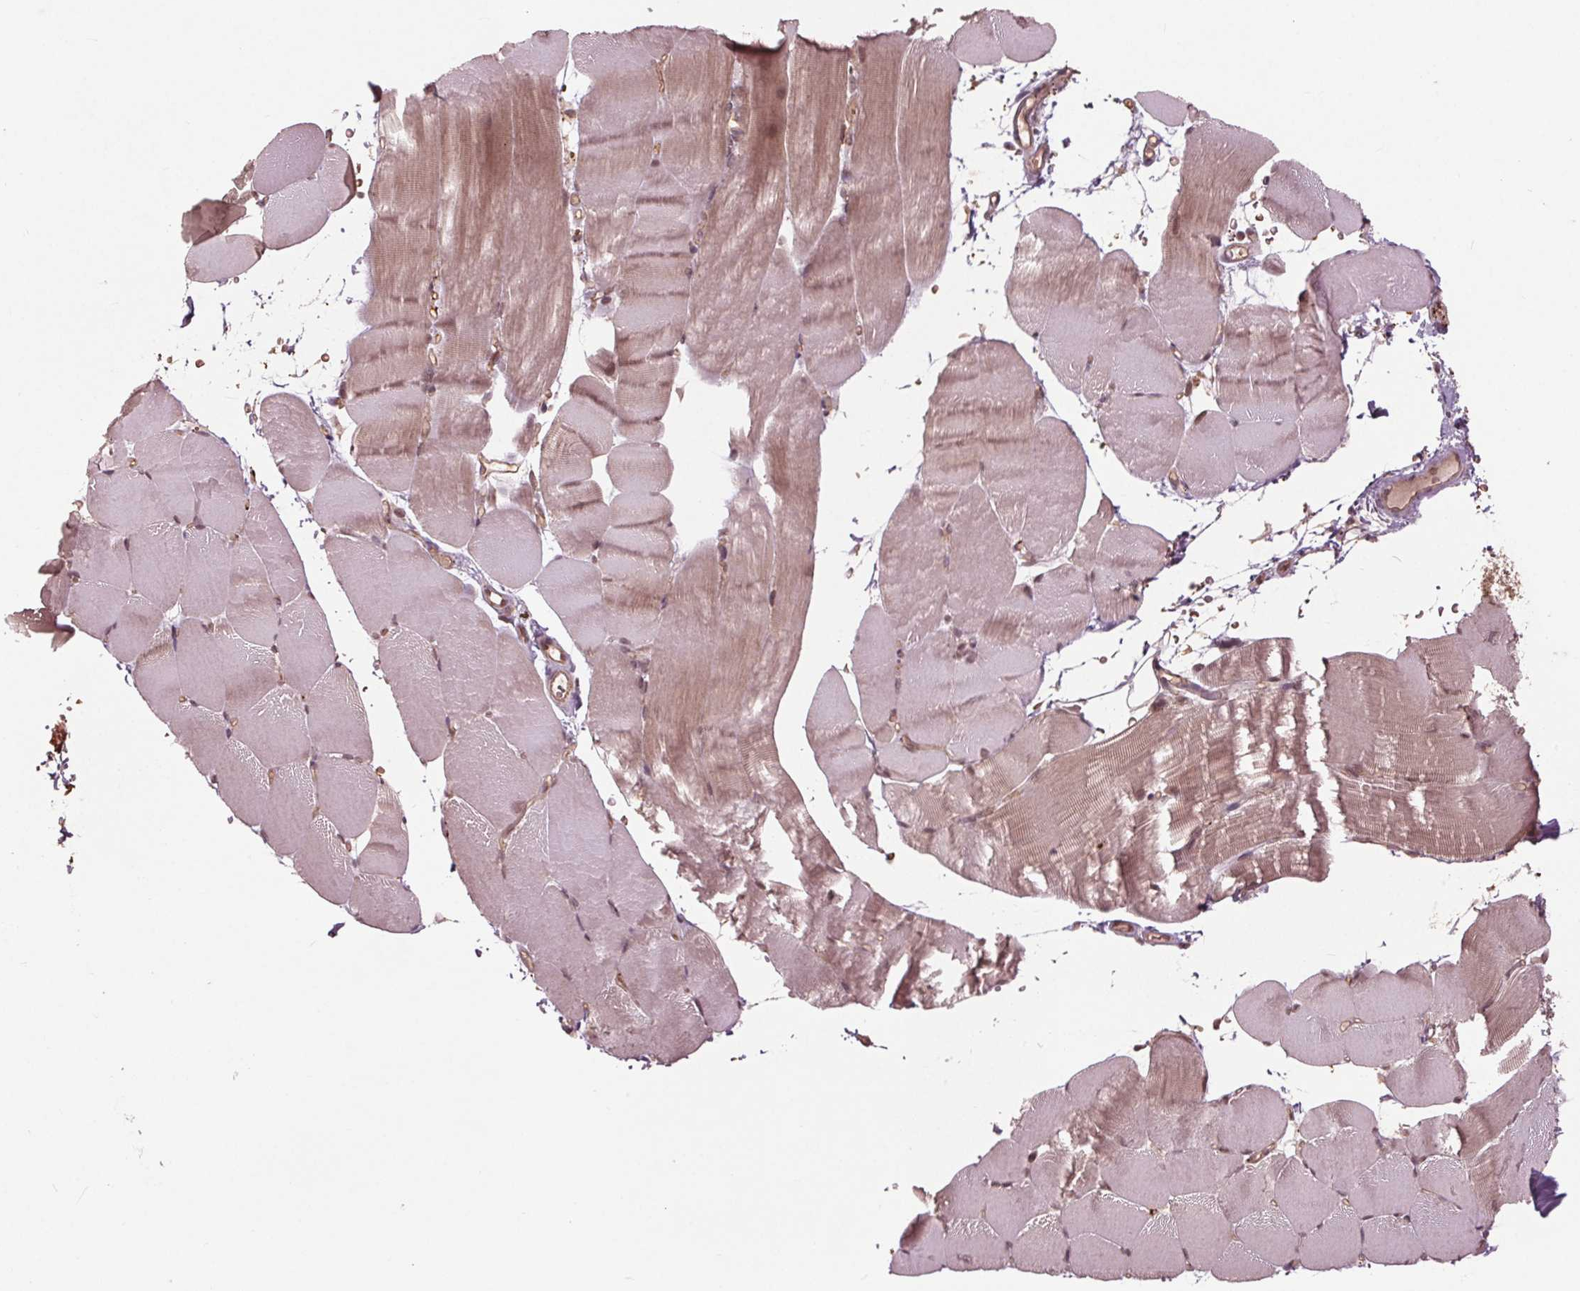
{"staining": {"intensity": "weak", "quantity": "25%-75%", "location": "cytoplasmic/membranous,nuclear"}, "tissue": "skeletal muscle", "cell_type": "Myocytes", "image_type": "normal", "snomed": [{"axis": "morphology", "description": "Normal tissue, NOS"}, {"axis": "topography", "description": "Skeletal muscle"}], "caption": "High-power microscopy captured an IHC micrograph of benign skeletal muscle, revealing weak cytoplasmic/membranous,nuclear expression in about 25%-75% of myocytes. (DAB IHC with brightfield microscopy, high magnification).", "gene": "BTBD1", "patient": {"sex": "female", "age": 37}}